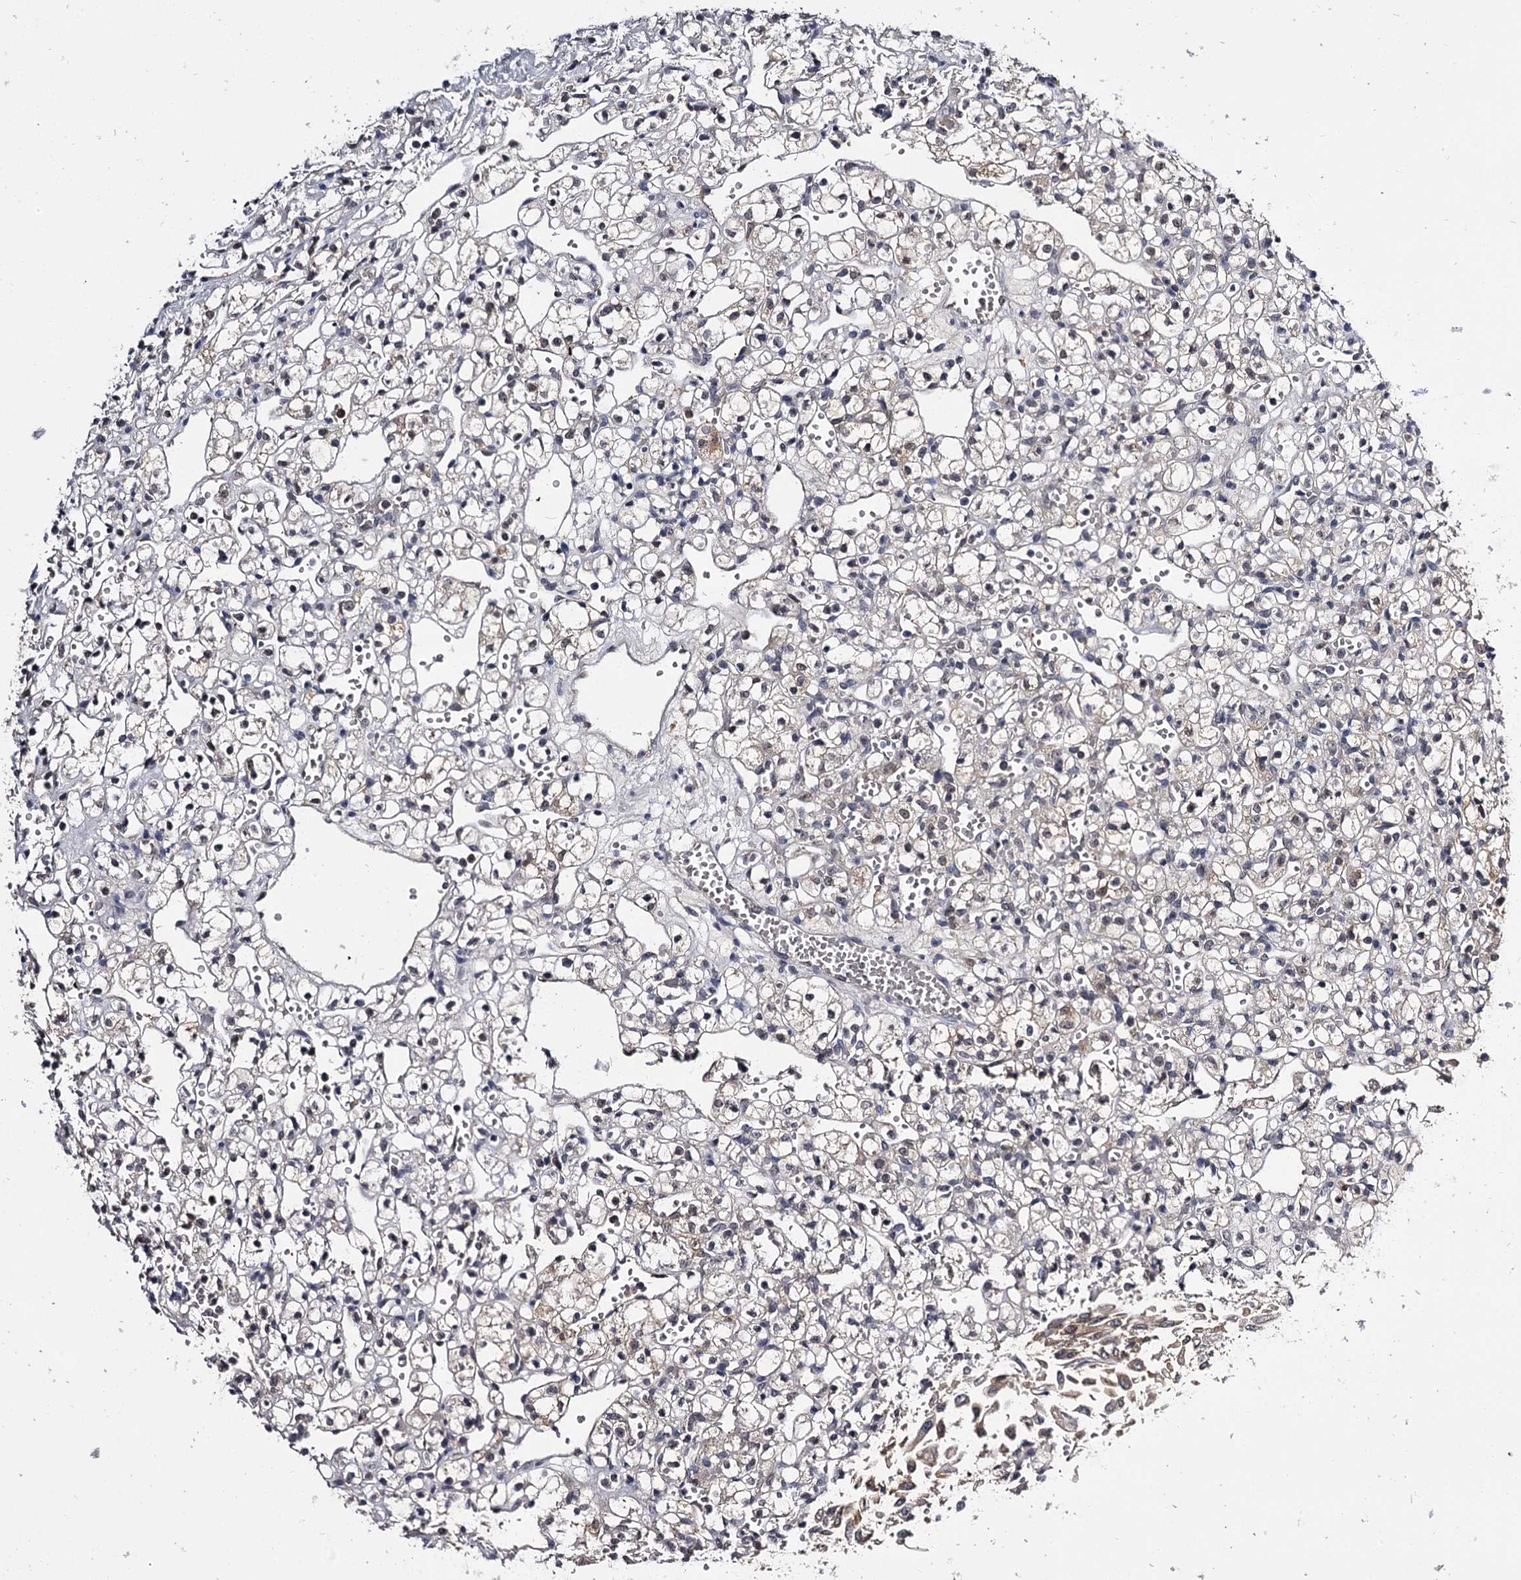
{"staining": {"intensity": "weak", "quantity": "<25%", "location": "cytoplasmic/membranous"}, "tissue": "renal cancer", "cell_type": "Tumor cells", "image_type": "cancer", "snomed": [{"axis": "morphology", "description": "Adenocarcinoma, NOS"}, {"axis": "topography", "description": "Kidney"}], "caption": "Renal cancer (adenocarcinoma) stained for a protein using immunohistochemistry (IHC) demonstrates no positivity tumor cells.", "gene": "GSTO1", "patient": {"sex": "female", "age": 59}}